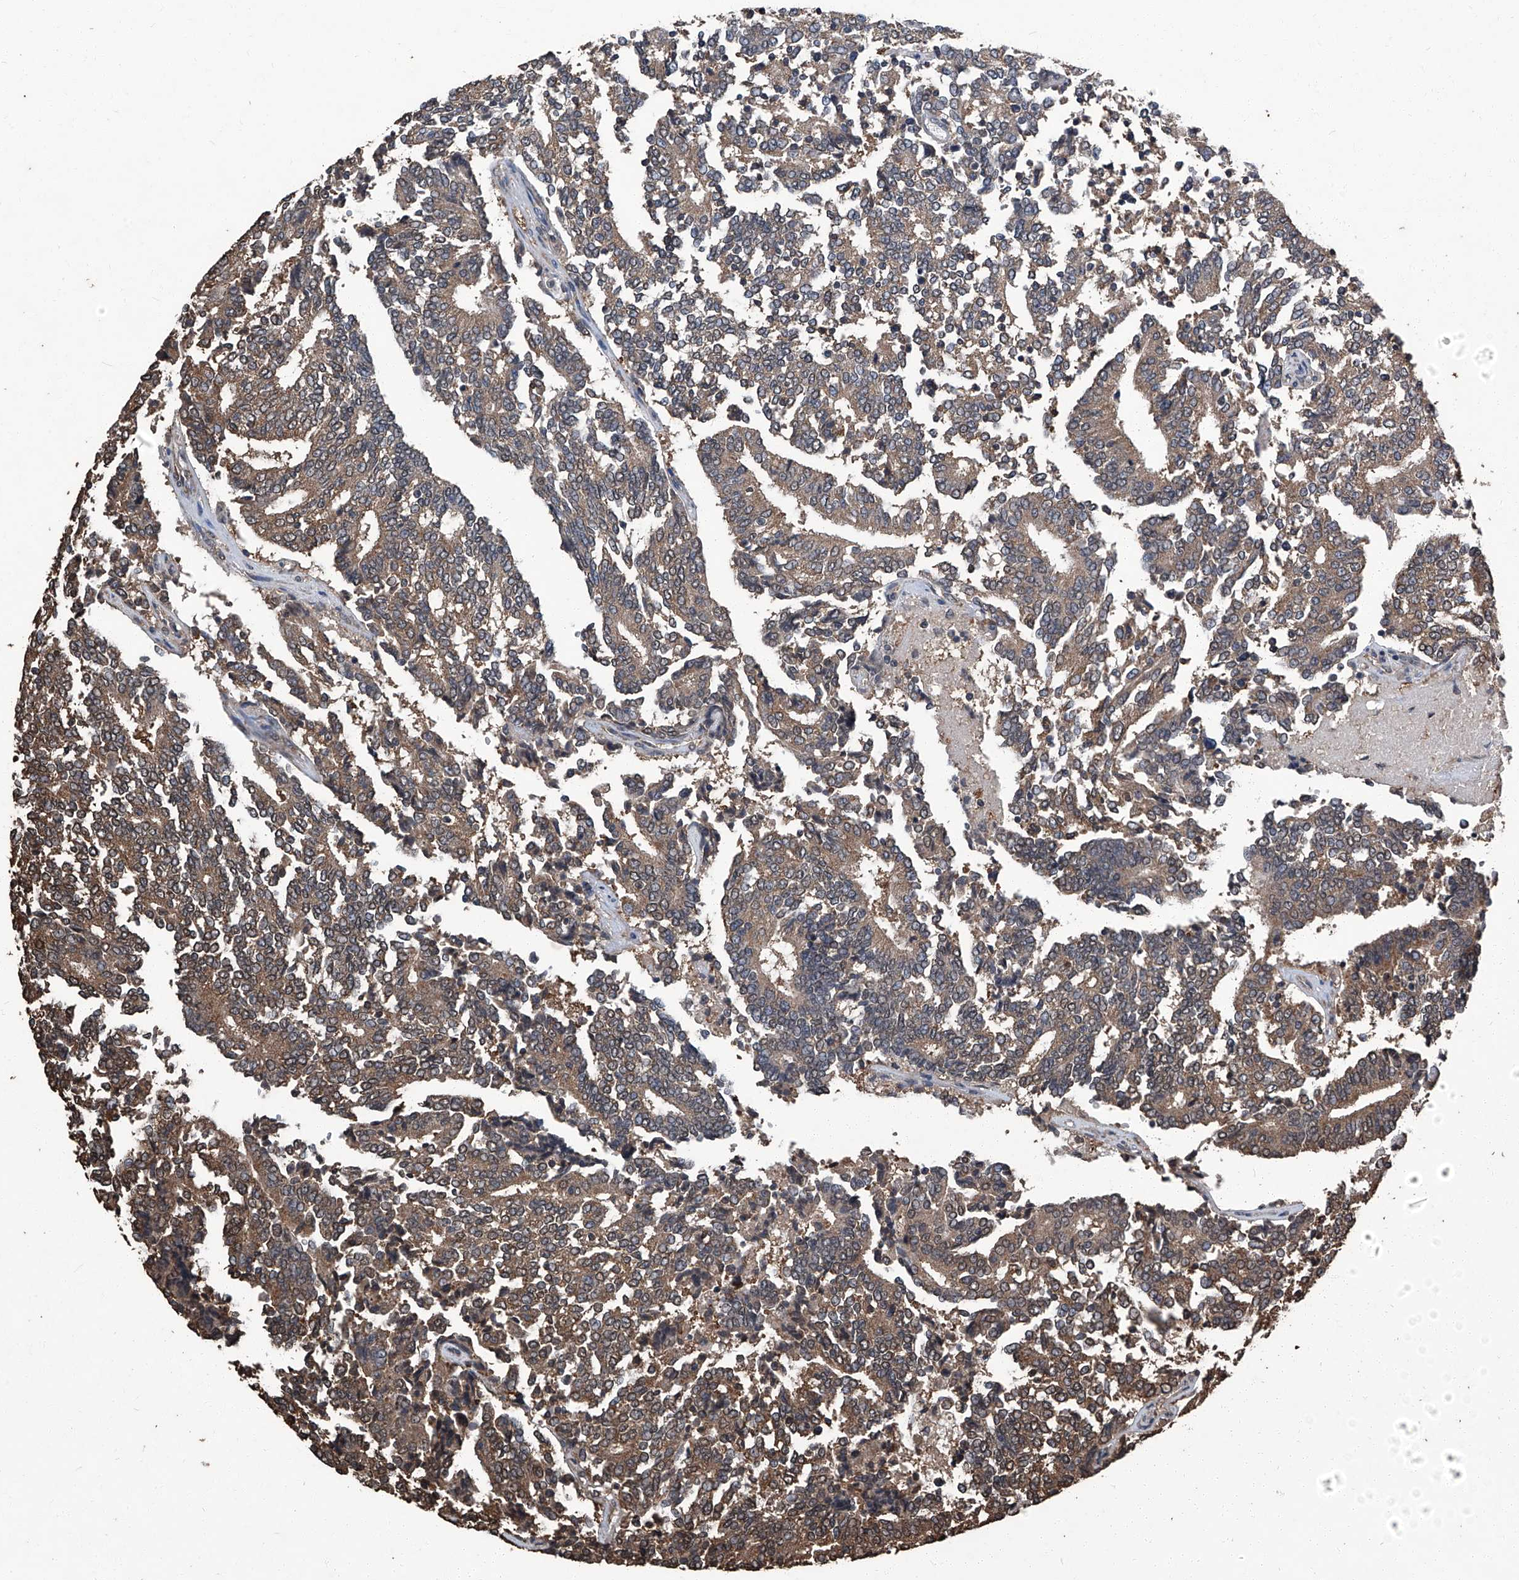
{"staining": {"intensity": "moderate", "quantity": ">75%", "location": "cytoplasmic/membranous"}, "tissue": "prostate cancer", "cell_type": "Tumor cells", "image_type": "cancer", "snomed": [{"axis": "morphology", "description": "Normal tissue, NOS"}, {"axis": "morphology", "description": "Adenocarcinoma, High grade"}, {"axis": "topography", "description": "Prostate"}, {"axis": "topography", "description": "Seminal veicle"}], "caption": "The image exhibits staining of adenocarcinoma (high-grade) (prostate), revealing moderate cytoplasmic/membranous protein expression (brown color) within tumor cells.", "gene": "STARD7", "patient": {"sex": "male", "age": 55}}